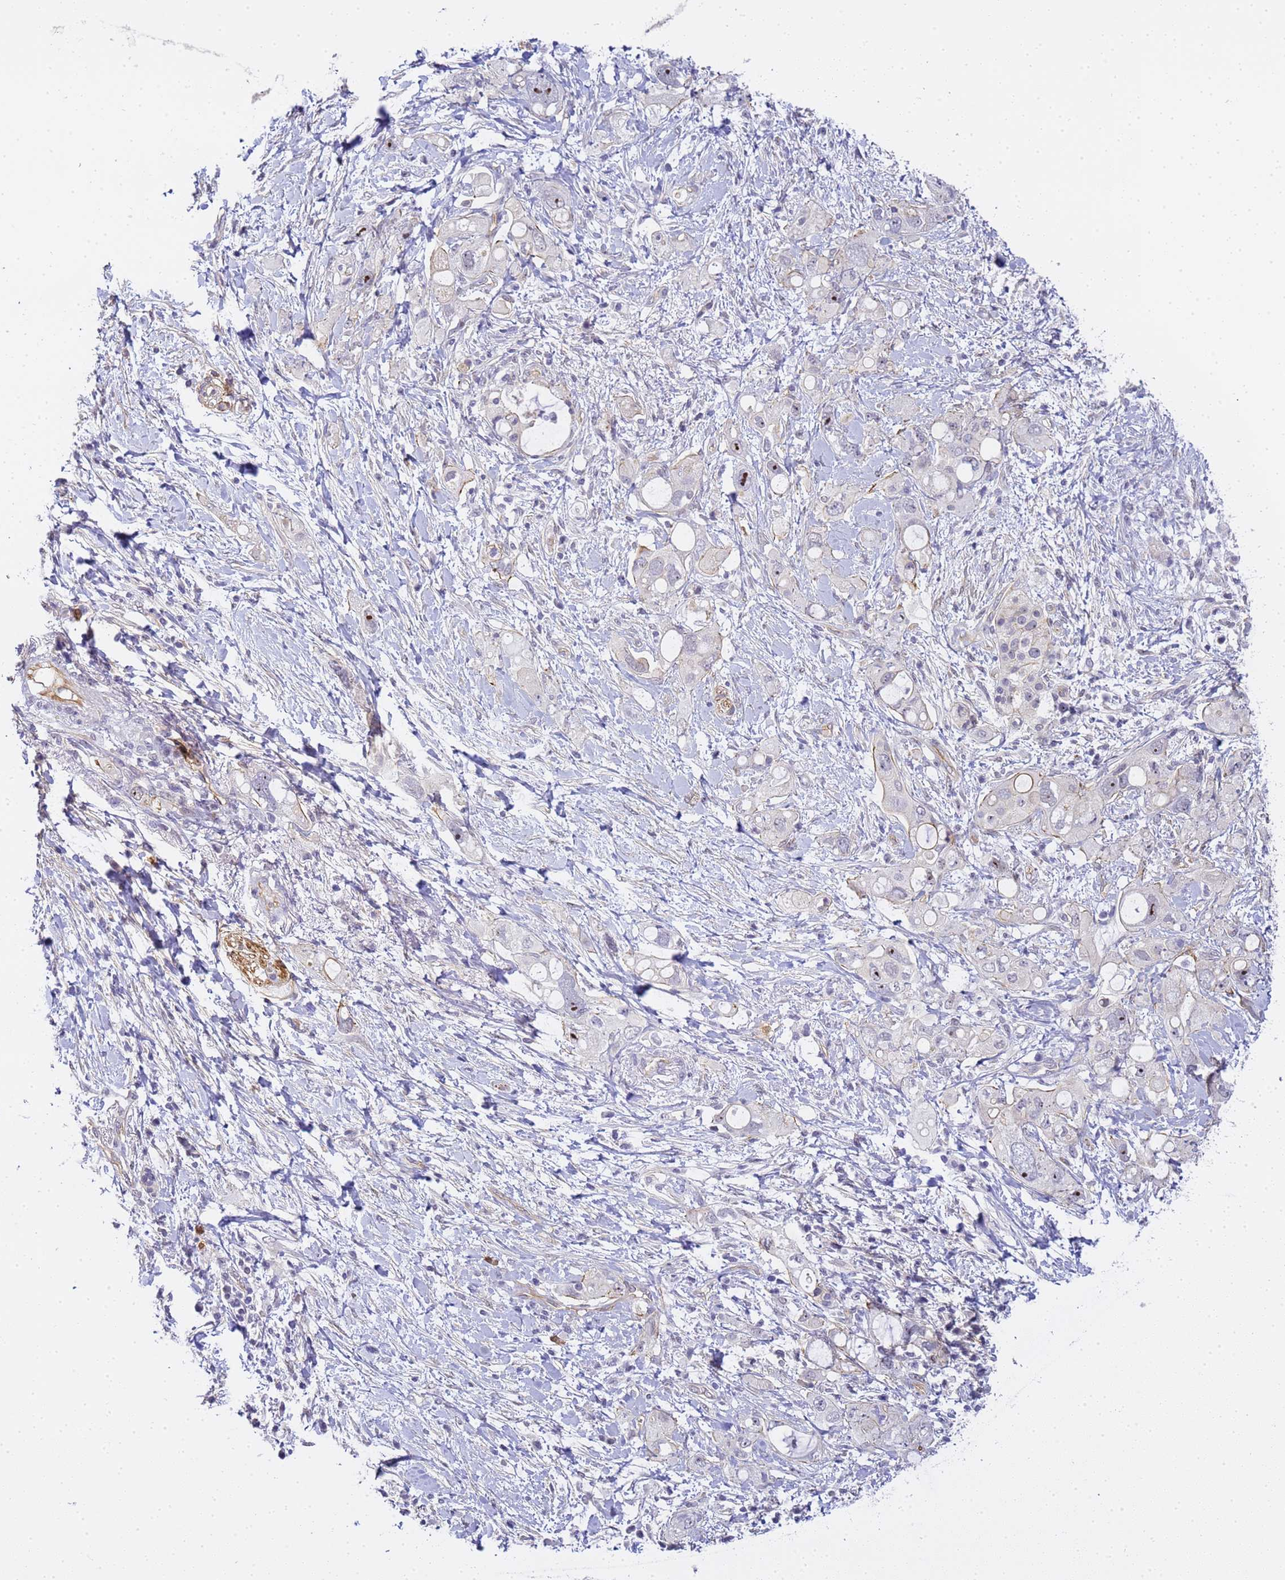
{"staining": {"intensity": "negative", "quantity": "none", "location": "none"}, "tissue": "pancreatic cancer", "cell_type": "Tumor cells", "image_type": "cancer", "snomed": [{"axis": "morphology", "description": "Adenocarcinoma, NOS"}, {"axis": "topography", "description": "Pancreas"}], "caption": "Immunohistochemical staining of human pancreatic cancer (adenocarcinoma) exhibits no significant expression in tumor cells.", "gene": "GON4L", "patient": {"sex": "female", "age": 56}}